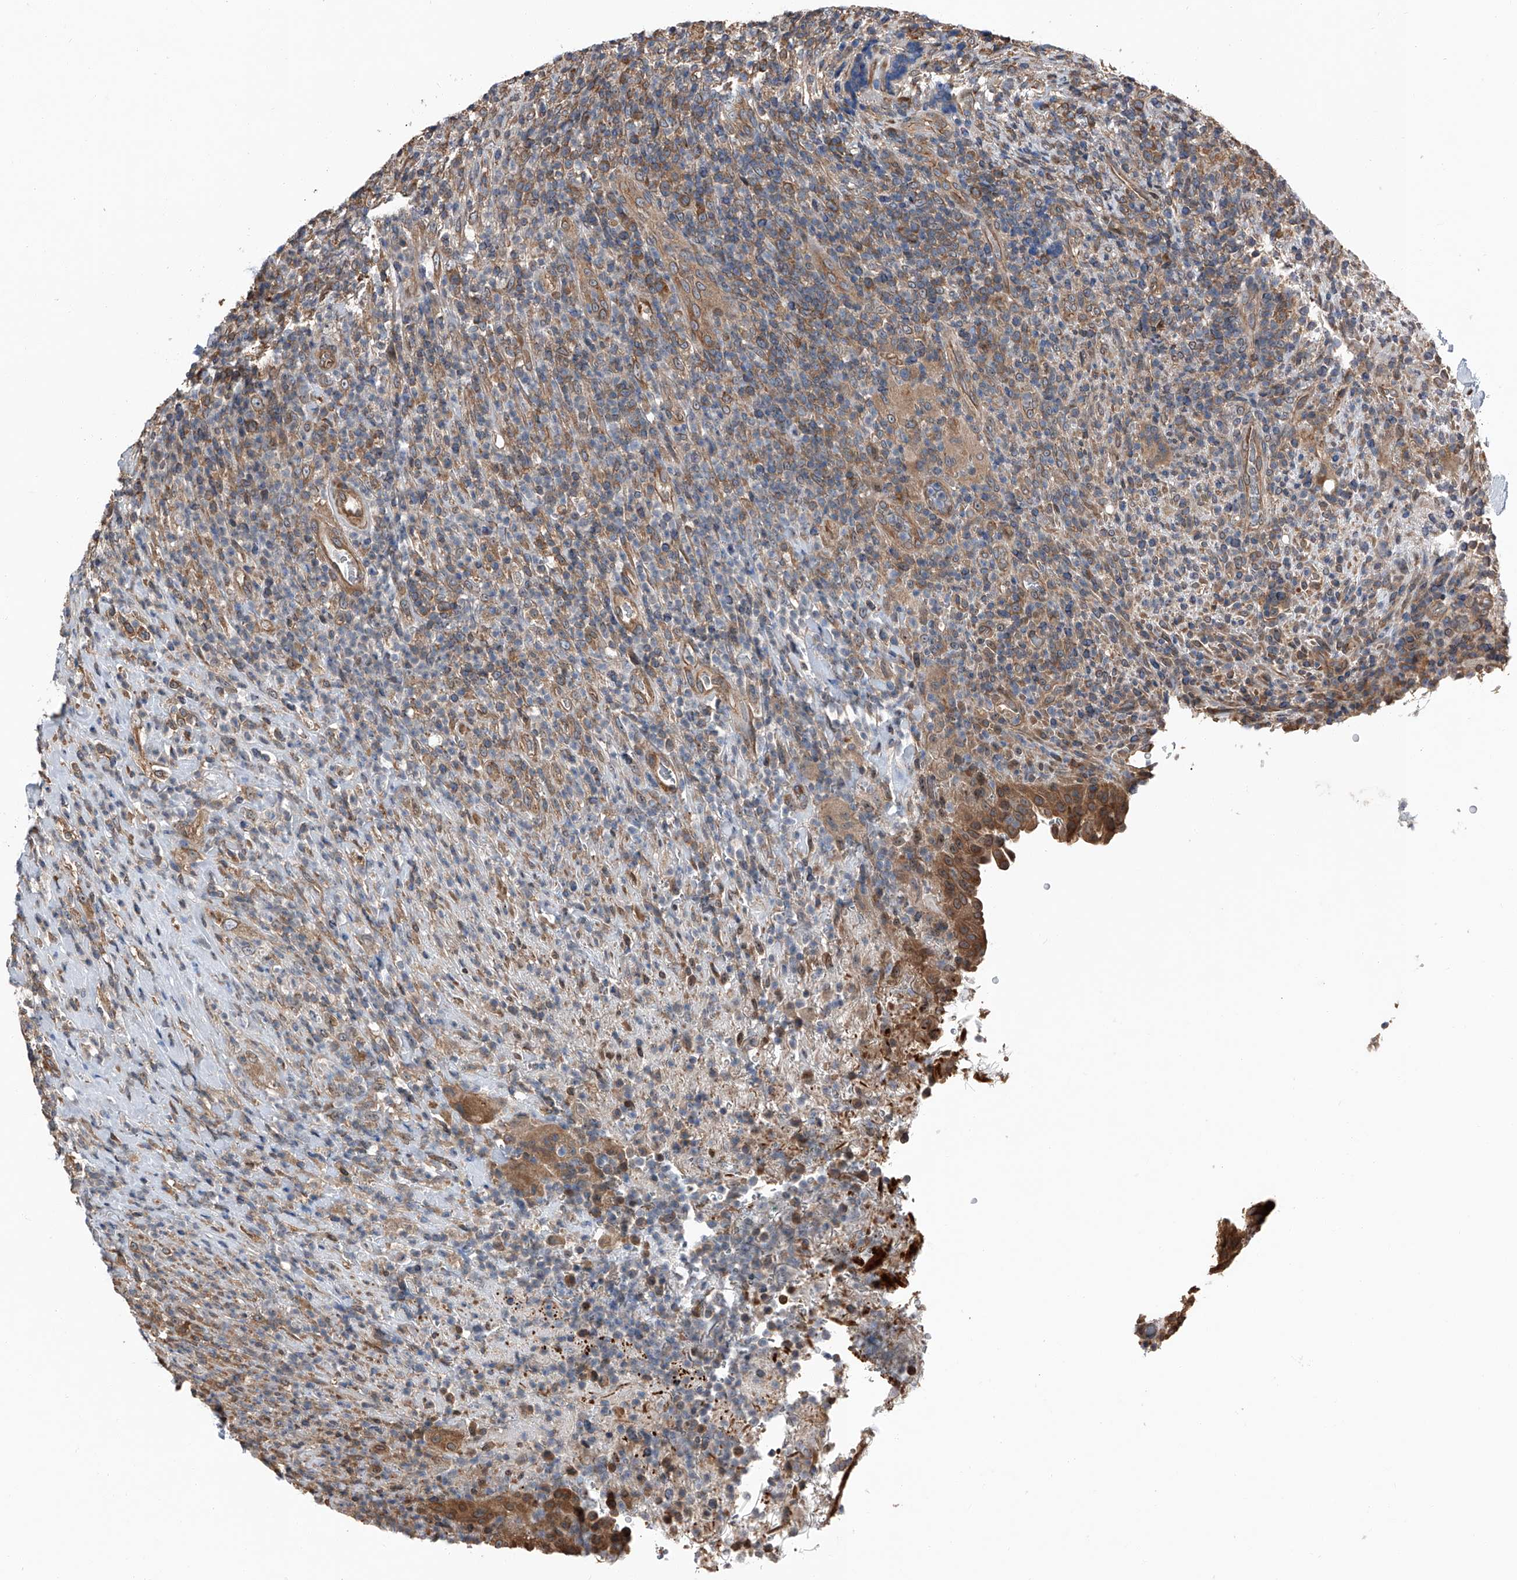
{"staining": {"intensity": "strong", "quantity": ">75%", "location": "cytoplasmic/membranous"}, "tissue": "urinary bladder", "cell_type": "Urothelial cells", "image_type": "normal", "snomed": [{"axis": "morphology", "description": "Normal tissue, NOS"}, {"axis": "morphology", "description": "Inflammation, NOS"}, {"axis": "topography", "description": "Urinary bladder"}], "caption": "About >75% of urothelial cells in unremarkable human urinary bladder reveal strong cytoplasmic/membranous protein staining as visualized by brown immunohistochemical staining.", "gene": "KCNJ2", "patient": {"sex": "female", "age": 75}}